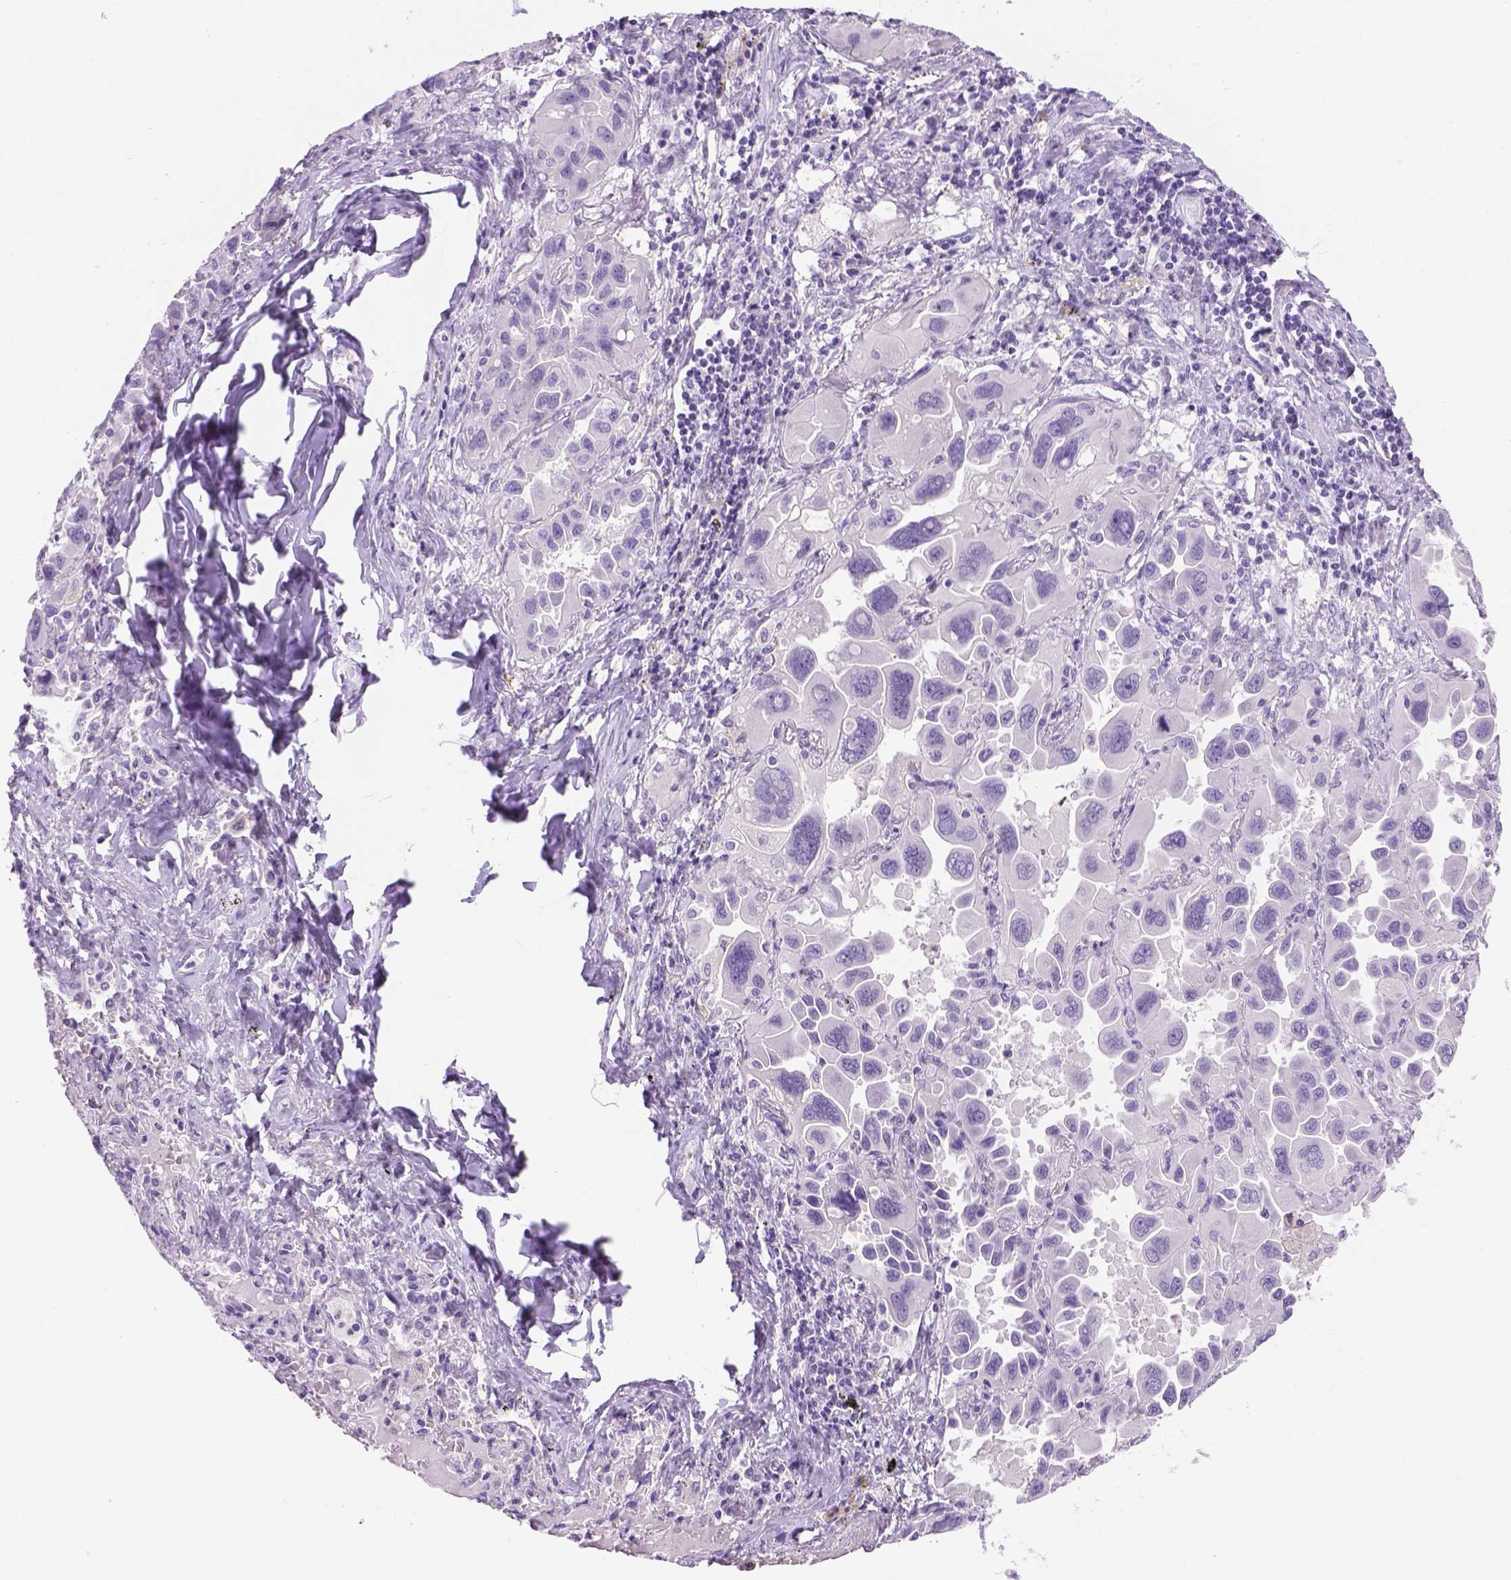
{"staining": {"intensity": "negative", "quantity": "none", "location": "none"}, "tissue": "lung cancer", "cell_type": "Tumor cells", "image_type": "cancer", "snomed": [{"axis": "morphology", "description": "Adenocarcinoma, NOS"}, {"axis": "topography", "description": "Lung"}], "caption": "A high-resolution micrograph shows immunohistochemistry (IHC) staining of lung cancer (adenocarcinoma), which exhibits no significant staining in tumor cells.", "gene": "TMEM38A", "patient": {"sex": "male", "age": 64}}